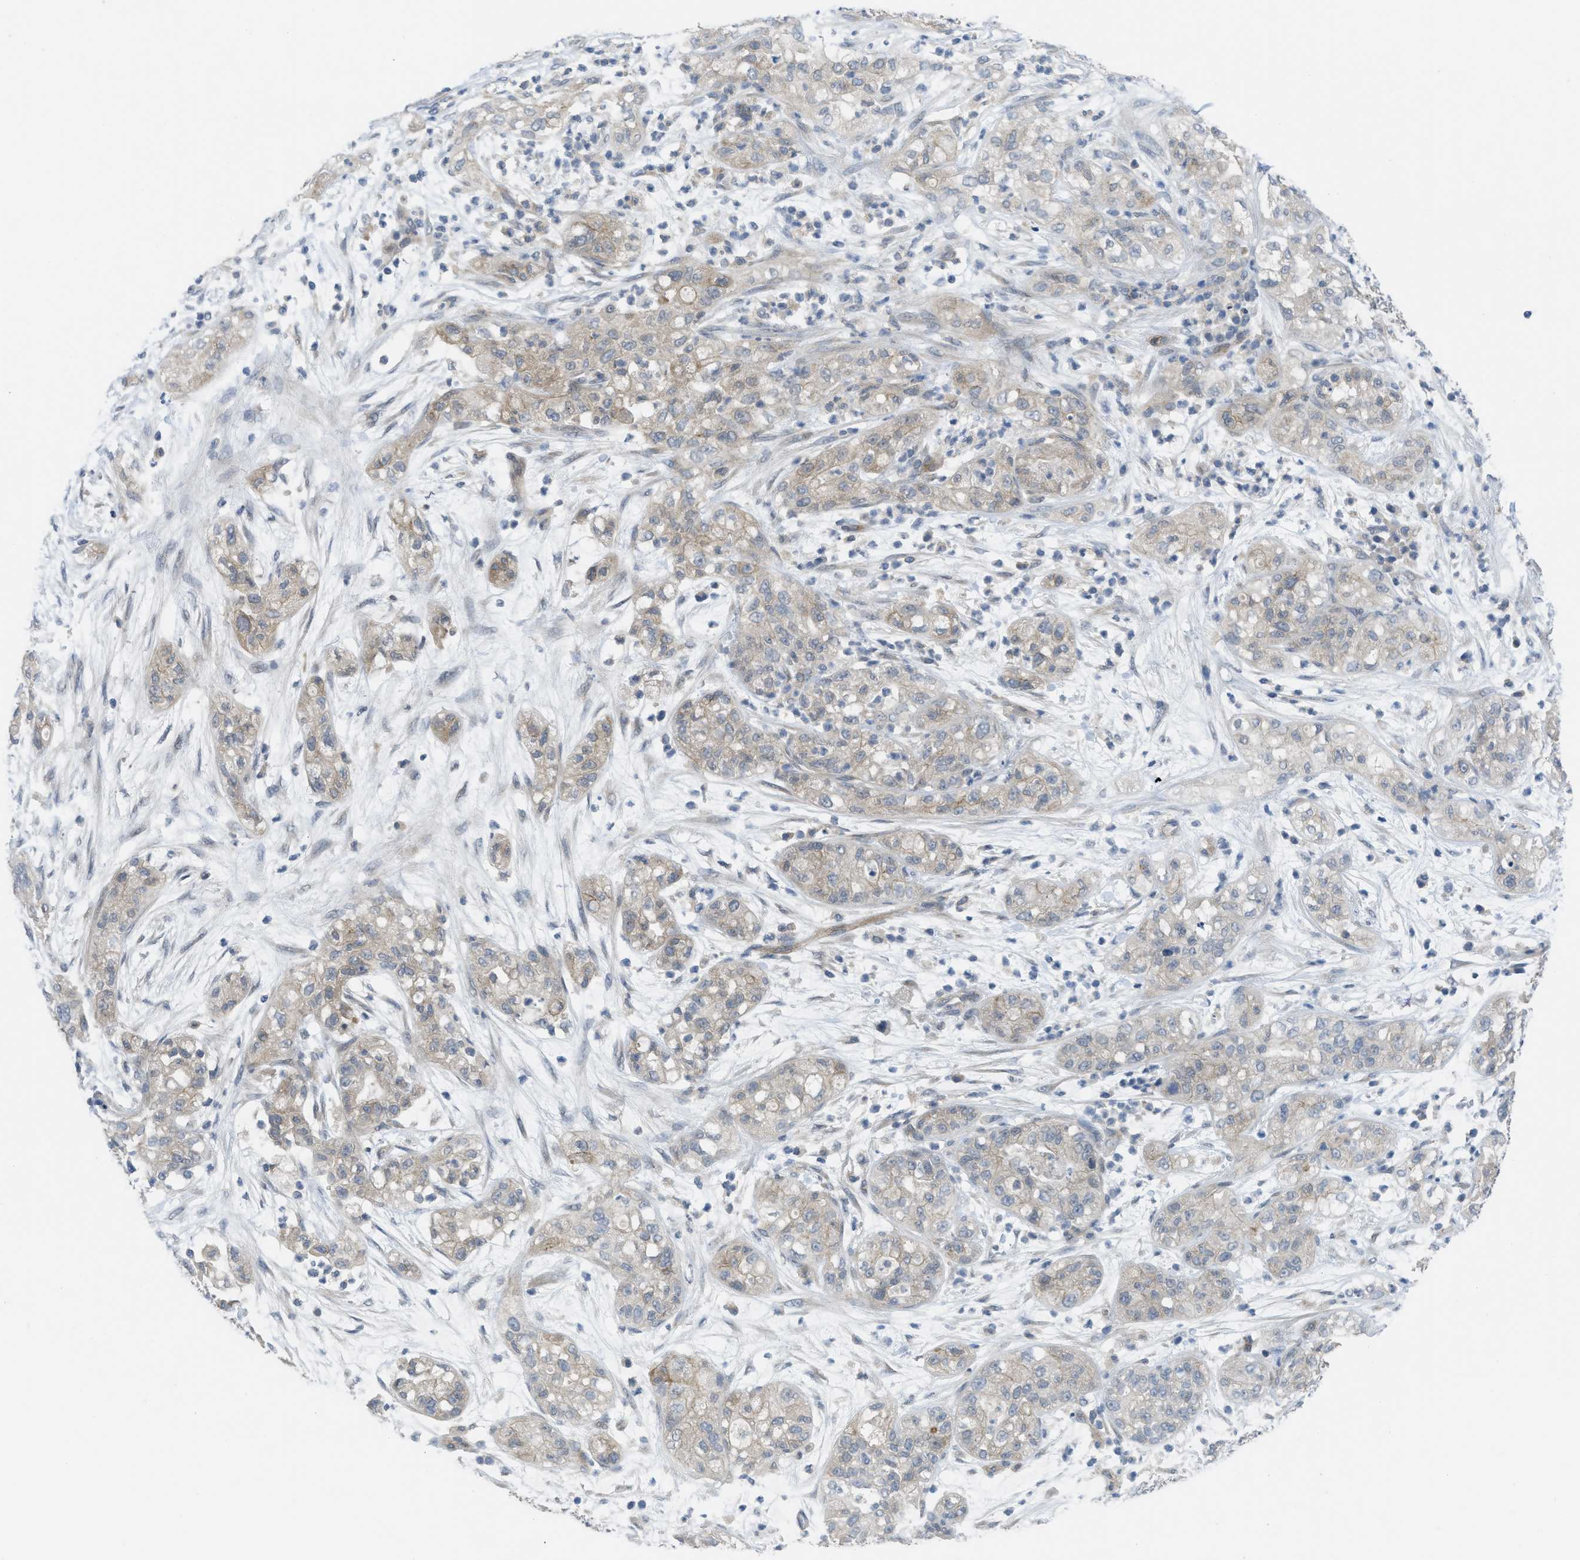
{"staining": {"intensity": "weak", "quantity": "<25%", "location": "cytoplasmic/membranous"}, "tissue": "pancreatic cancer", "cell_type": "Tumor cells", "image_type": "cancer", "snomed": [{"axis": "morphology", "description": "Adenocarcinoma, NOS"}, {"axis": "topography", "description": "Pancreas"}], "caption": "This is a micrograph of IHC staining of pancreatic cancer (adenocarcinoma), which shows no expression in tumor cells.", "gene": "TNFAIP1", "patient": {"sex": "female", "age": 78}}